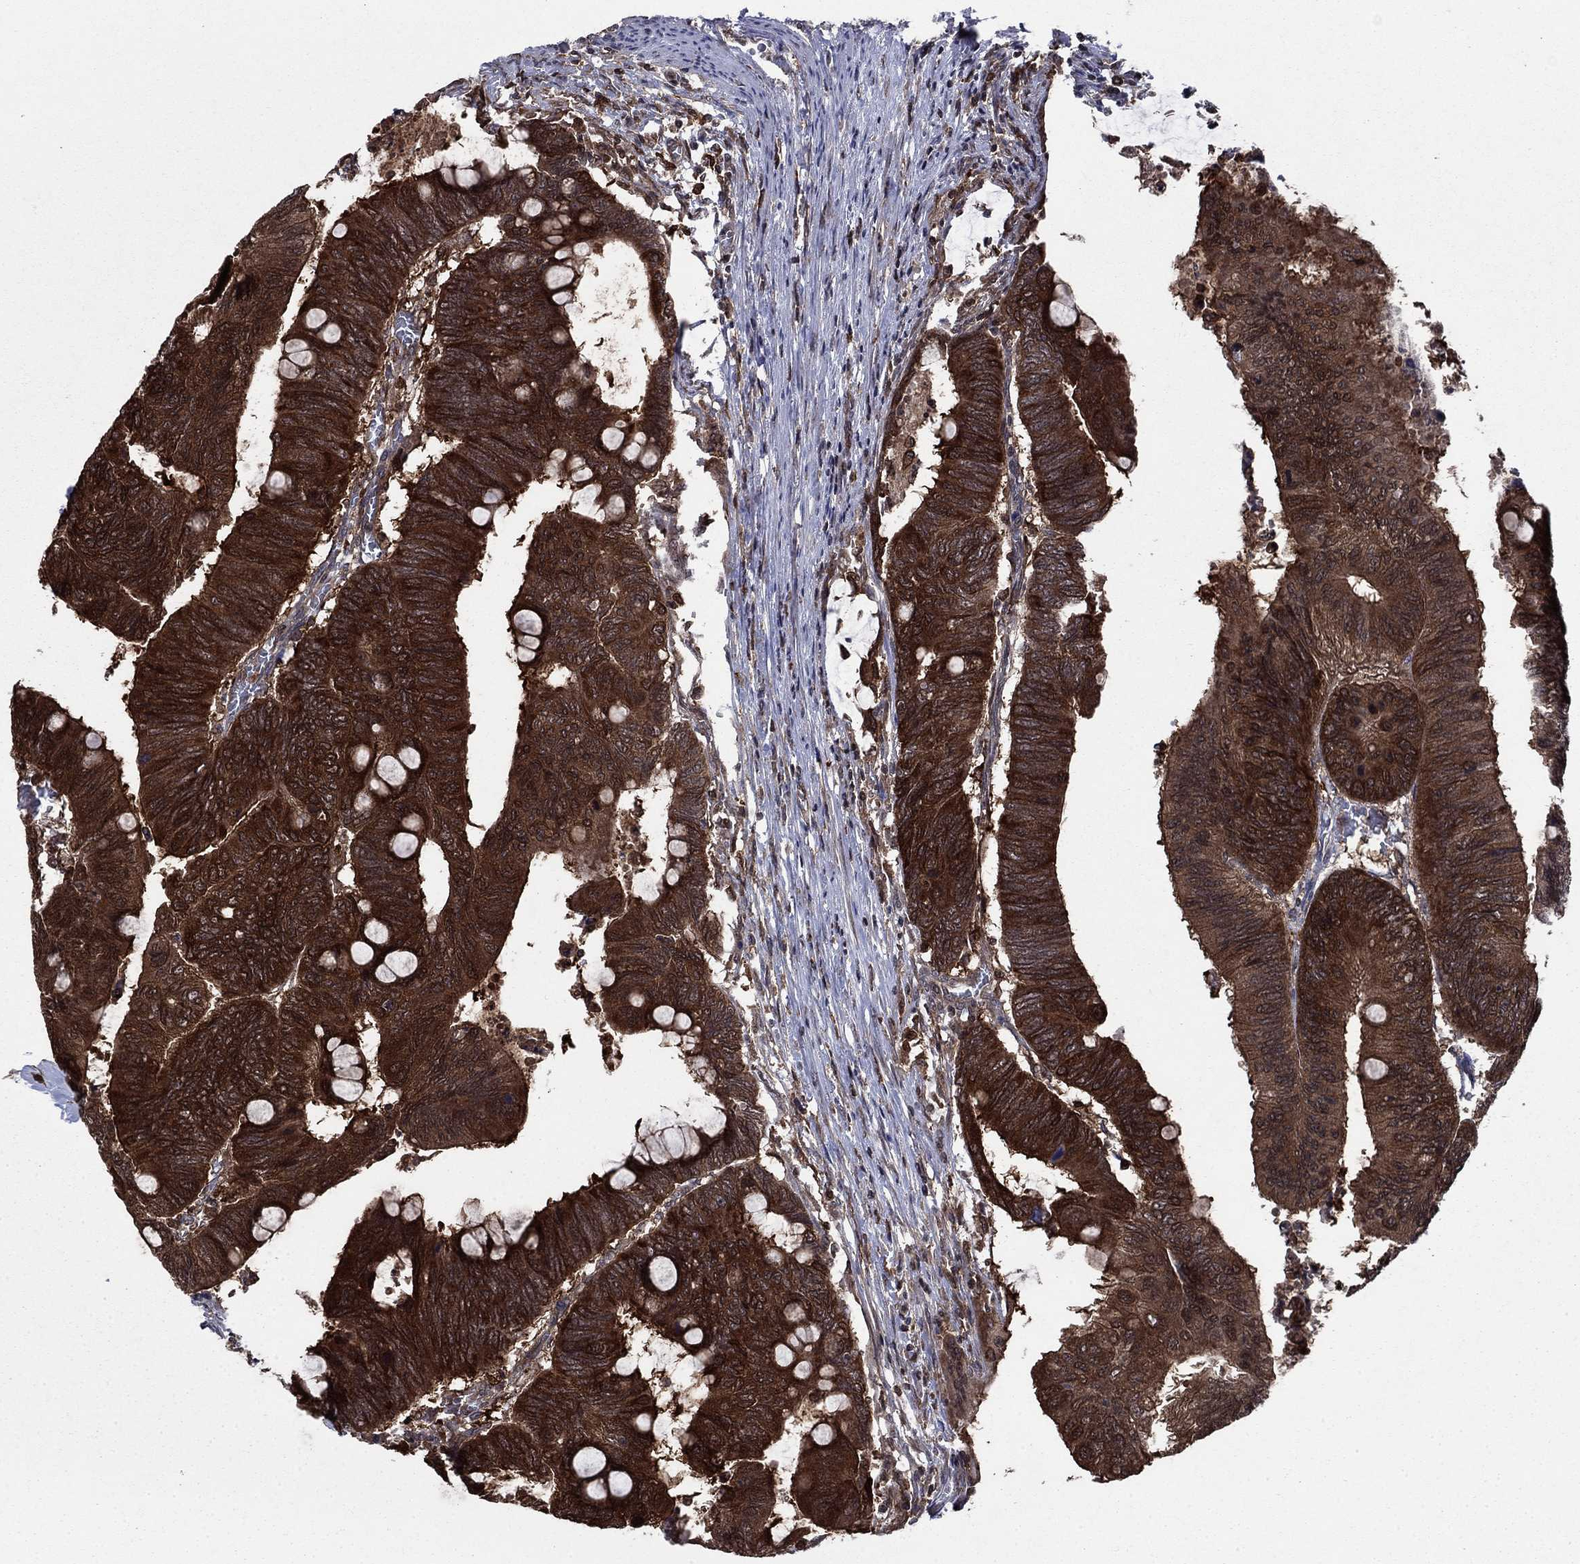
{"staining": {"intensity": "strong", "quantity": ">75%", "location": "cytoplasmic/membranous"}, "tissue": "colorectal cancer", "cell_type": "Tumor cells", "image_type": "cancer", "snomed": [{"axis": "morphology", "description": "Normal tissue, NOS"}, {"axis": "morphology", "description": "Adenocarcinoma, NOS"}, {"axis": "topography", "description": "Rectum"}, {"axis": "topography", "description": "Peripheral nerve tissue"}], "caption": "The image demonstrates immunohistochemical staining of adenocarcinoma (colorectal). There is strong cytoplasmic/membranous staining is appreciated in about >75% of tumor cells. (DAB (3,3'-diaminobenzidine) IHC, brown staining for protein, blue staining for nuclei).", "gene": "CACYBP", "patient": {"sex": "male", "age": 92}}